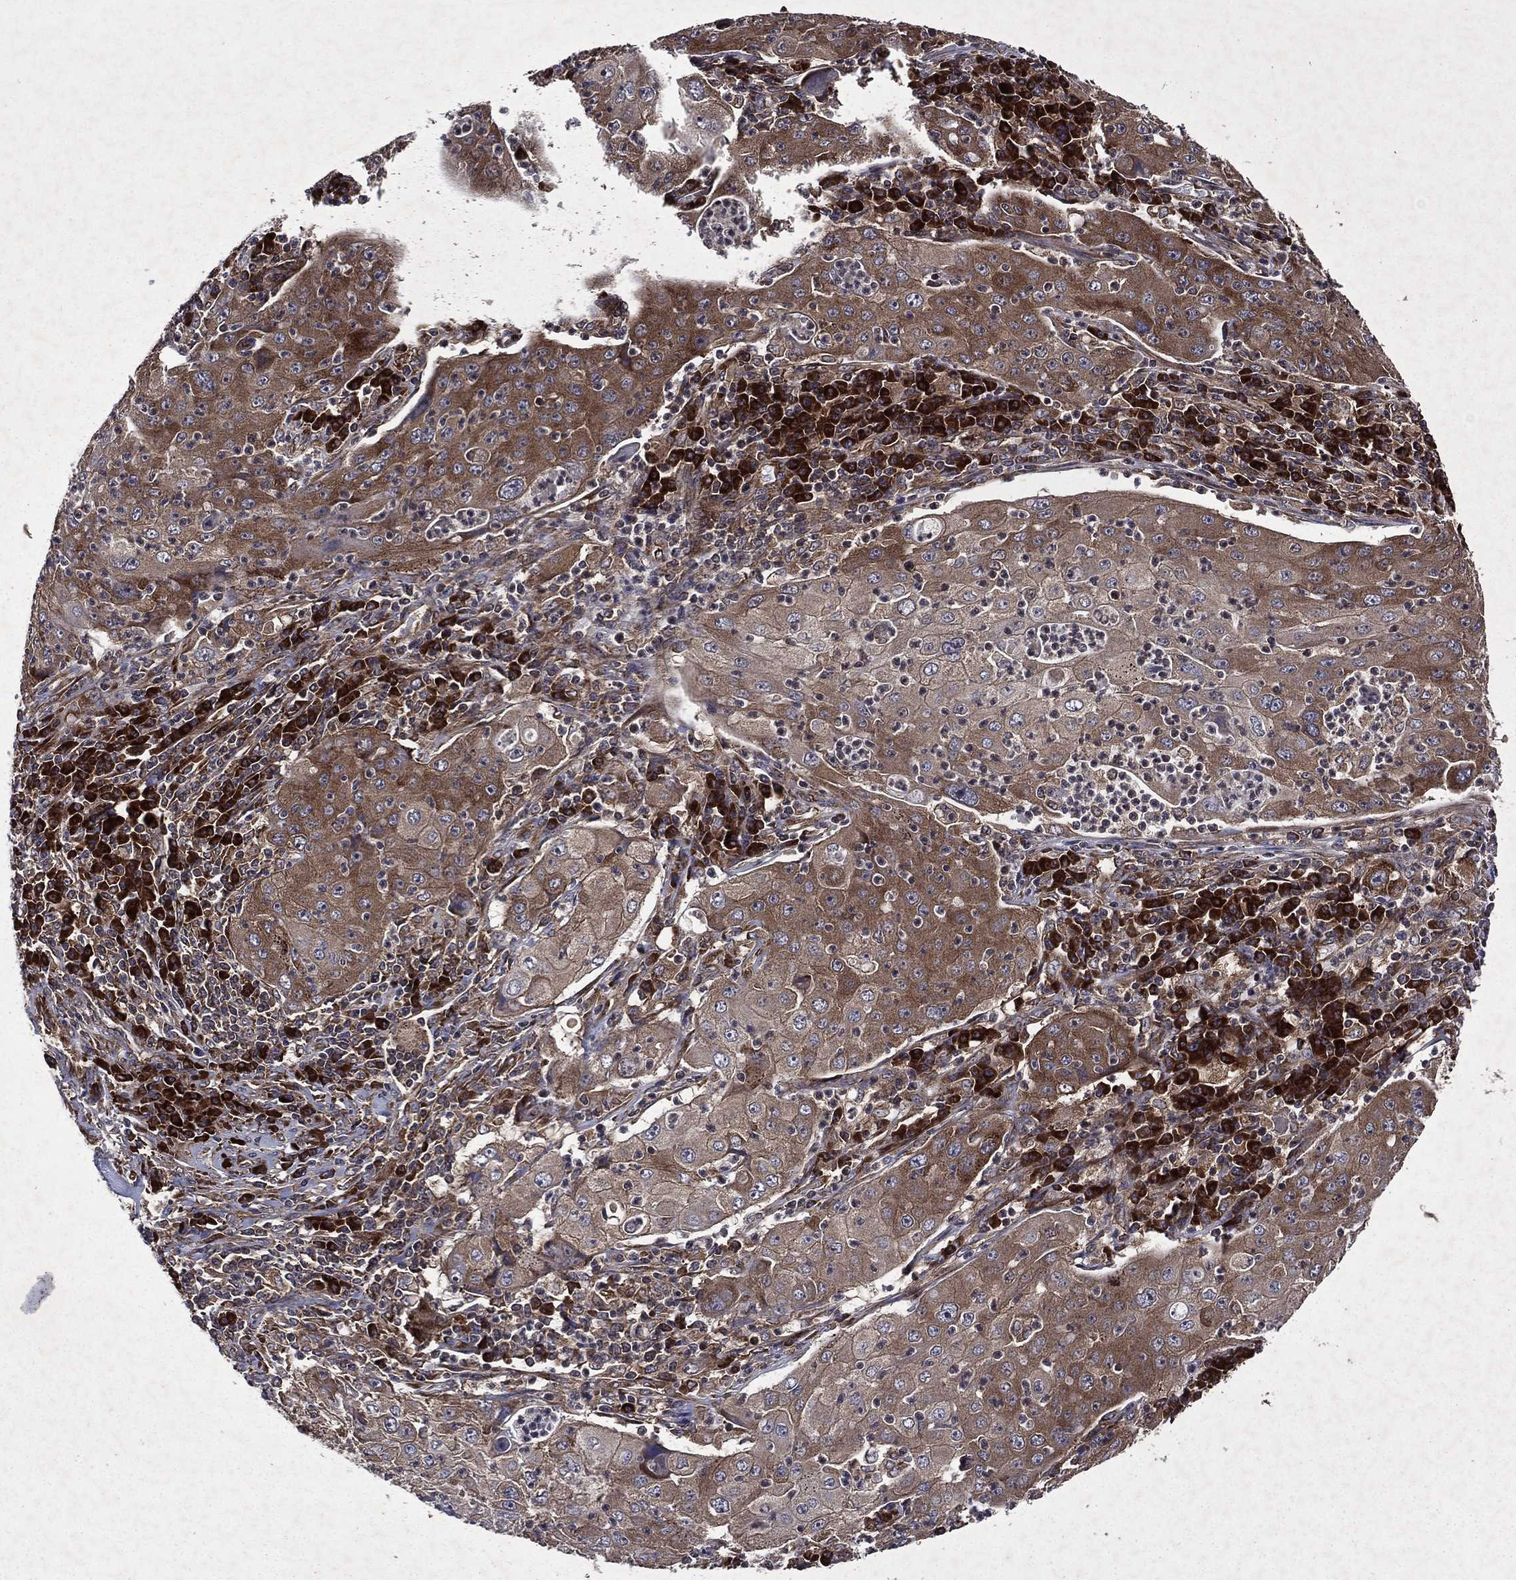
{"staining": {"intensity": "moderate", "quantity": "25%-75%", "location": "cytoplasmic/membranous"}, "tissue": "lung cancer", "cell_type": "Tumor cells", "image_type": "cancer", "snomed": [{"axis": "morphology", "description": "Squamous cell carcinoma, NOS"}, {"axis": "topography", "description": "Lung"}], "caption": "Squamous cell carcinoma (lung) tissue exhibits moderate cytoplasmic/membranous positivity in about 25%-75% of tumor cells, visualized by immunohistochemistry. (Brightfield microscopy of DAB IHC at high magnification).", "gene": "EIF2B4", "patient": {"sex": "female", "age": 59}}